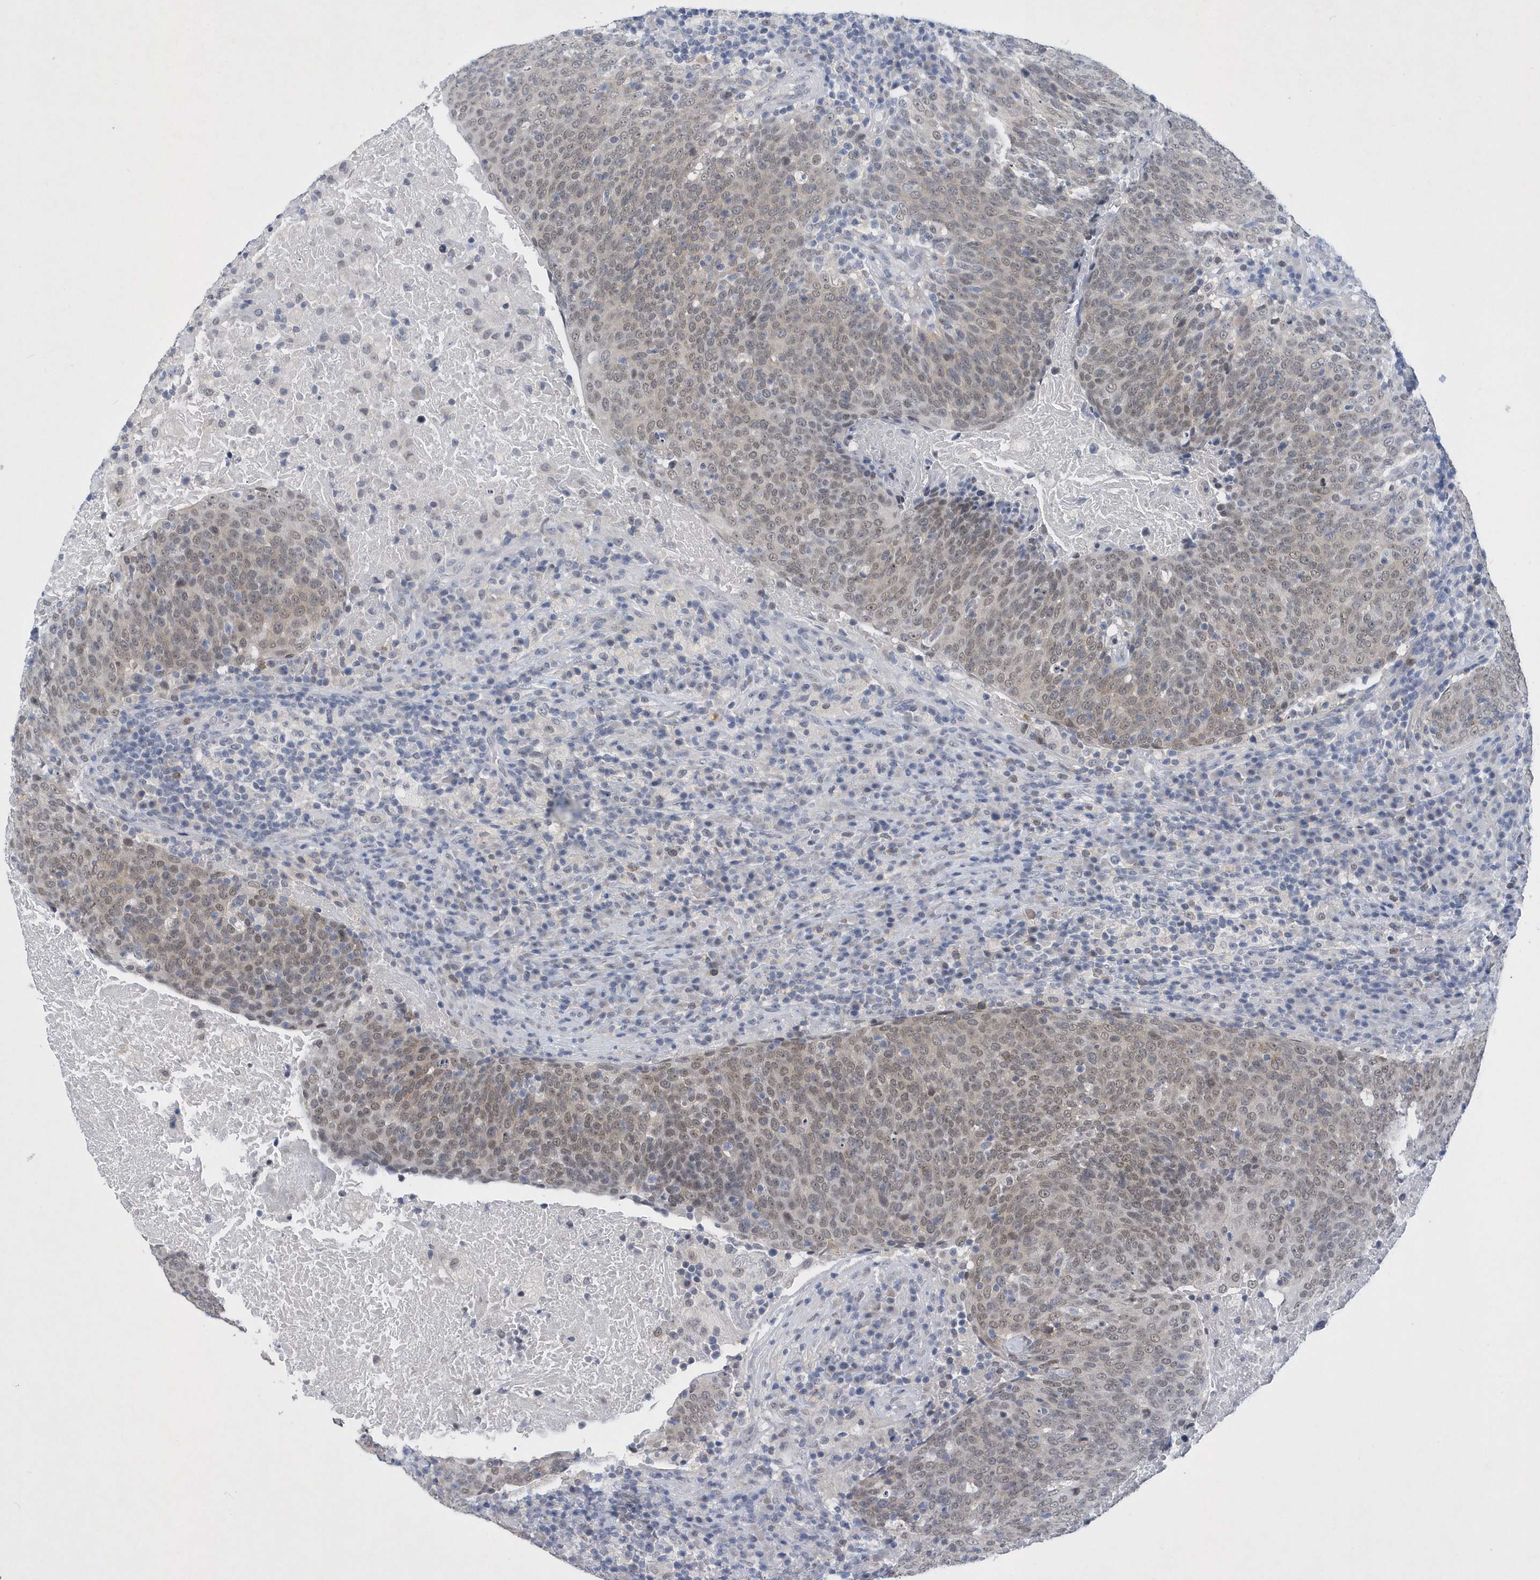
{"staining": {"intensity": "weak", "quantity": ">75%", "location": "nuclear"}, "tissue": "head and neck cancer", "cell_type": "Tumor cells", "image_type": "cancer", "snomed": [{"axis": "morphology", "description": "Squamous cell carcinoma, NOS"}, {"axis": "morphology", "description": "Squamous cell carcinoma, metastatic, NOS"}, {"axis": "topography", "description": "Lymph node"}, {"axis": "topography", "description": "Head-Neck"}], "caption": "Protein positivity by IHC reveals weak nuclear staining in approximately >75% of tumor cells in head and neck cancer.", "gene": "SRGAP3", "patient": {"sex": "male", "age": 62}}